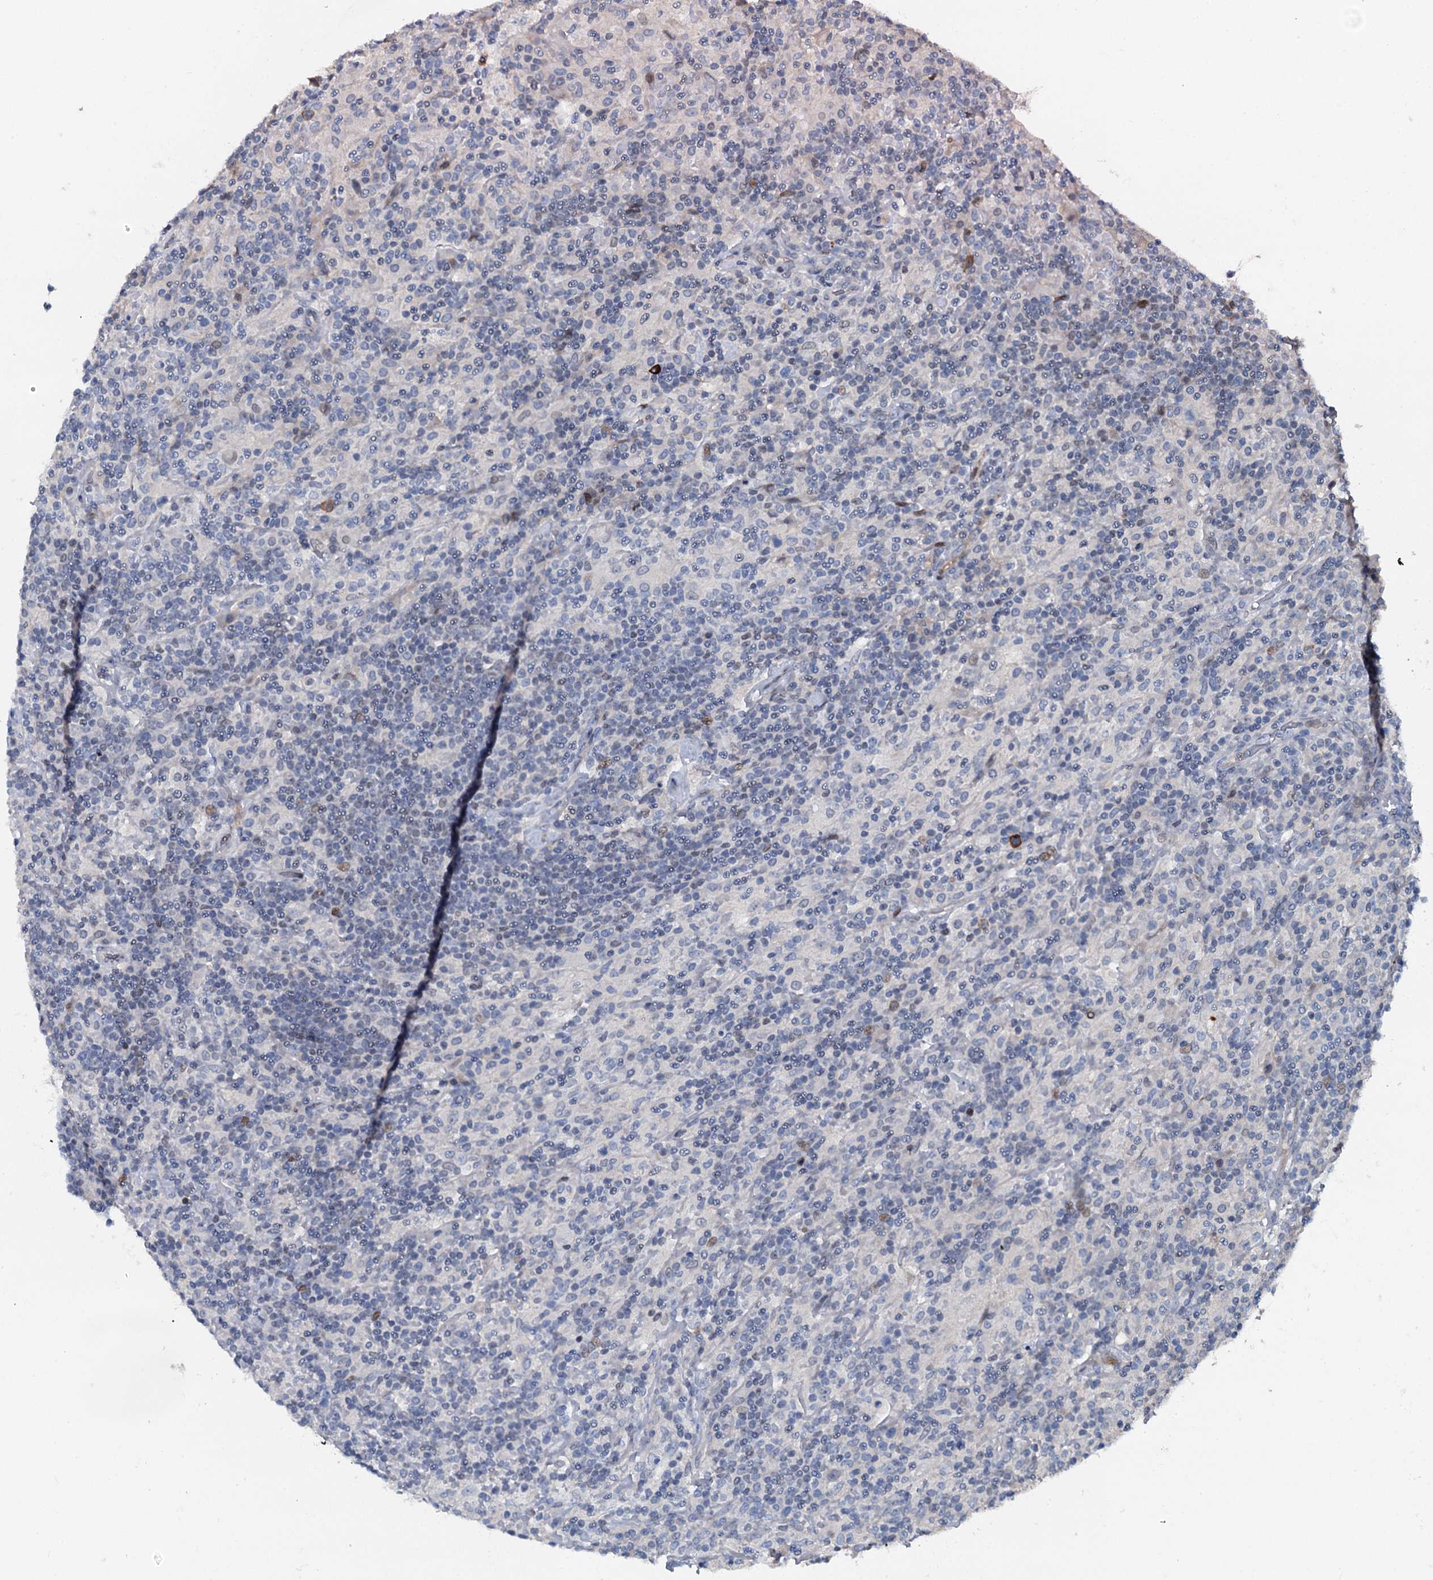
{"staining": {"intensity": "negative", "quantity": "none", "location": "none"}, "tissue": "lymphoma", "cell_type": "Tumor cells", "image_type": "cancer", "snomed": [{"axis": "morphology", "description": "Hodgkin's disease, NOS"}, {"axis": "topography", "description": "Lymph node"}], "caption": "The histopathology image demonstrates no staining of tumor cells in Hodgkin's disease.", "gene": "LYG2", "patient": {"sex": "male", "age": 70}}